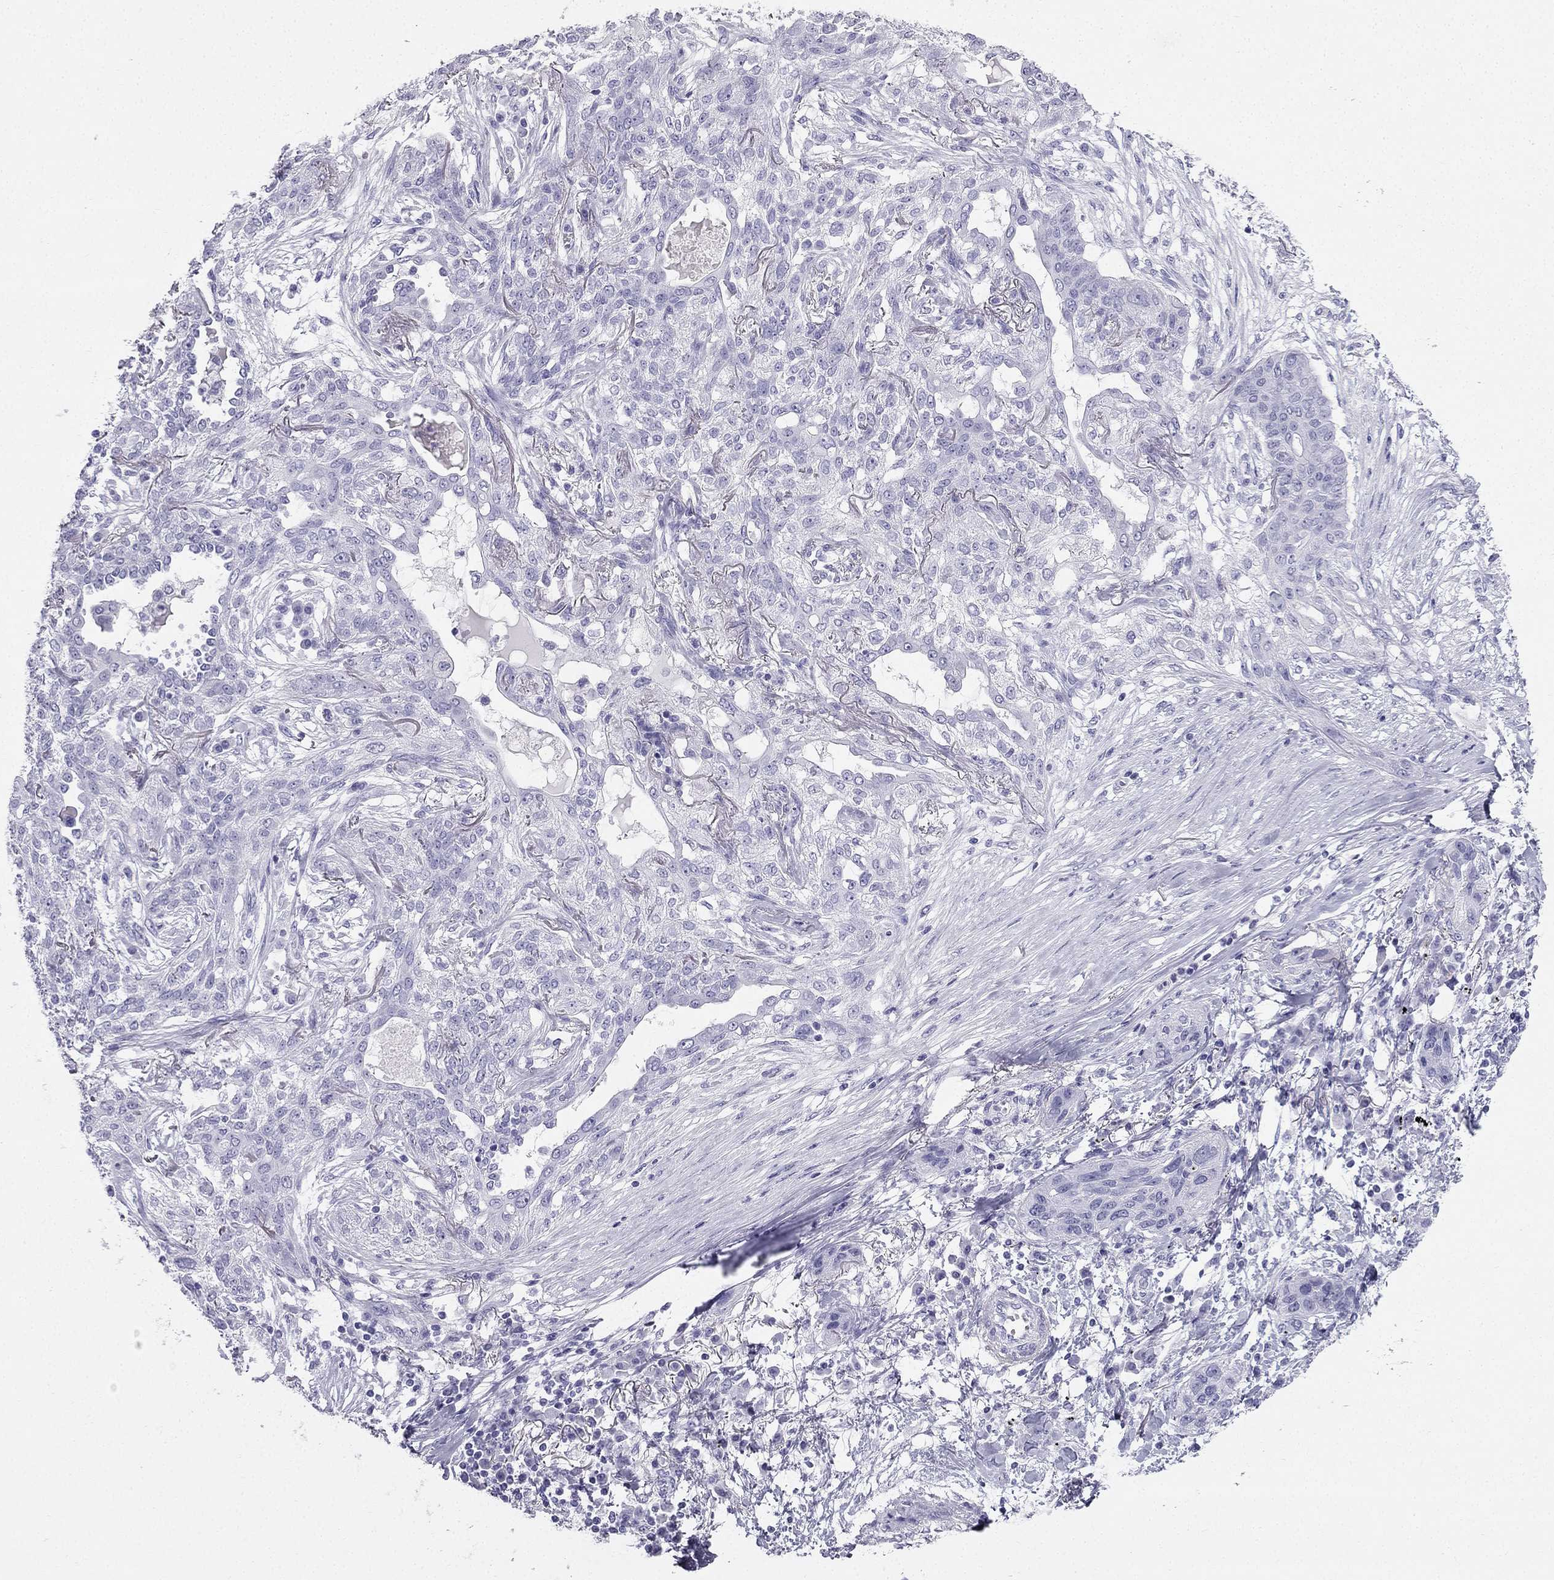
{"staining": {"intensity": "negative", "quantity": "none", "location": "none"}, "tissue": "lung cancer", "cell_type": "Tumor cells", "image_type": "cancer", "snomed": [{"axis": "morphology", "description": "Squamous cell carcinoma, NOS"}, {"axis": "topography", "description": "Lung"}], "caption": "DAB (3,3'-diaminobenzidine) immunohistochemical staining of human squamous cell carcinoma (lung) reveals no significant expression in tumor cells.", "gene": "TFF3", "patient": {"sex": "female", "age": 70}}